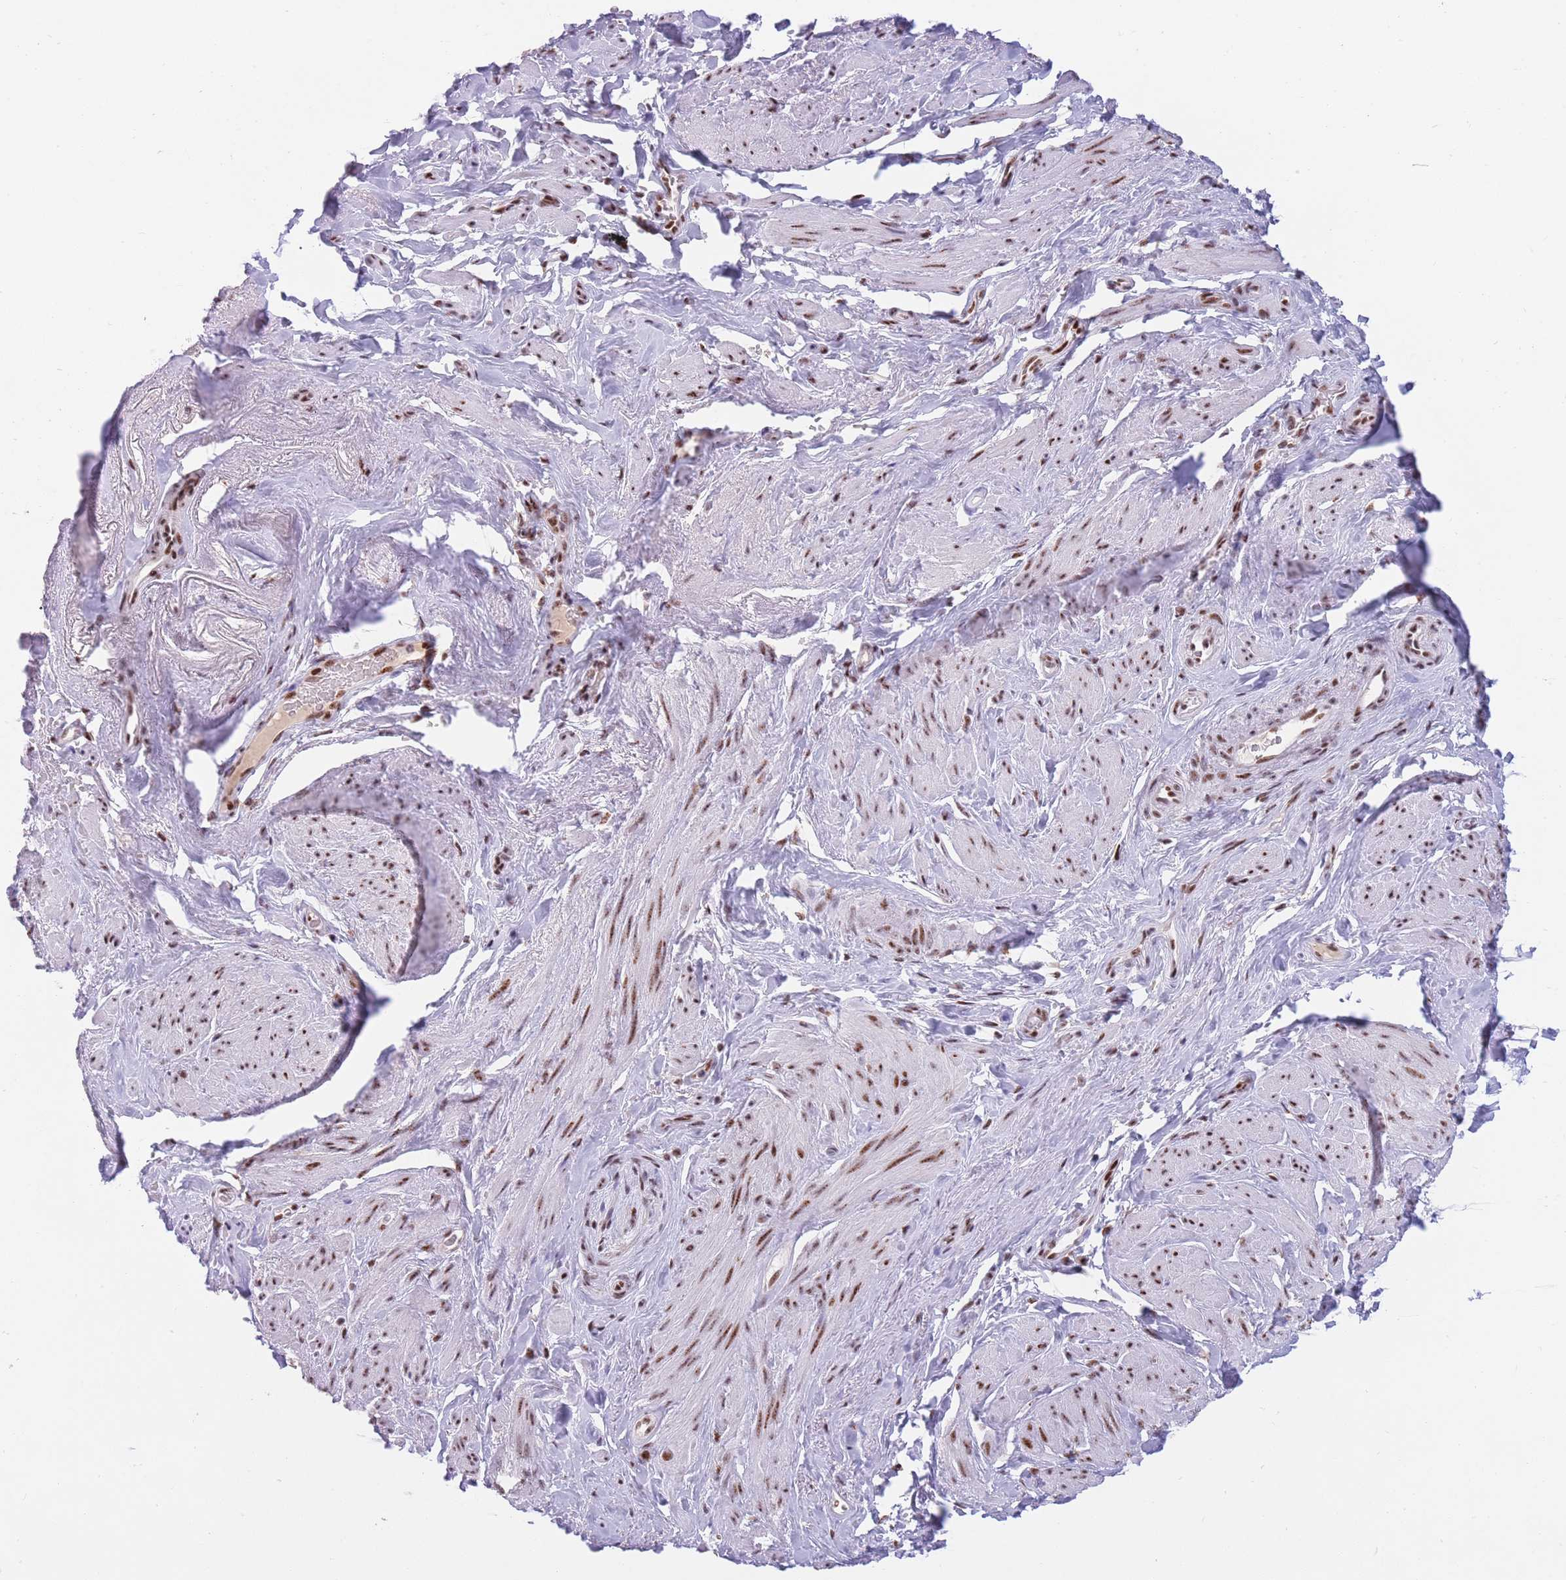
{"staining": {"intensity": "moderate", "quantity": ">75%", "location": "nuclear"}, "tissue": "smooth muscle", "cell_type": "Smooth muscle cells", "image_type": "normal", "snomed": [{"axis": "morphology", "description": "Normal tissue, NOS"}, {"axis": "topography", "description": "Smooth muscle"}, {"axis": "topography", "description": "Peripheral nerve tissue"}], "caption": "Immunohistochemical staining of benign smooth muscle displays moderate nuclear protein staining in about >75% of smooth muscle cells.", "gene": "TMEM35B", "patient": {"sex": "male", "age": 69}}